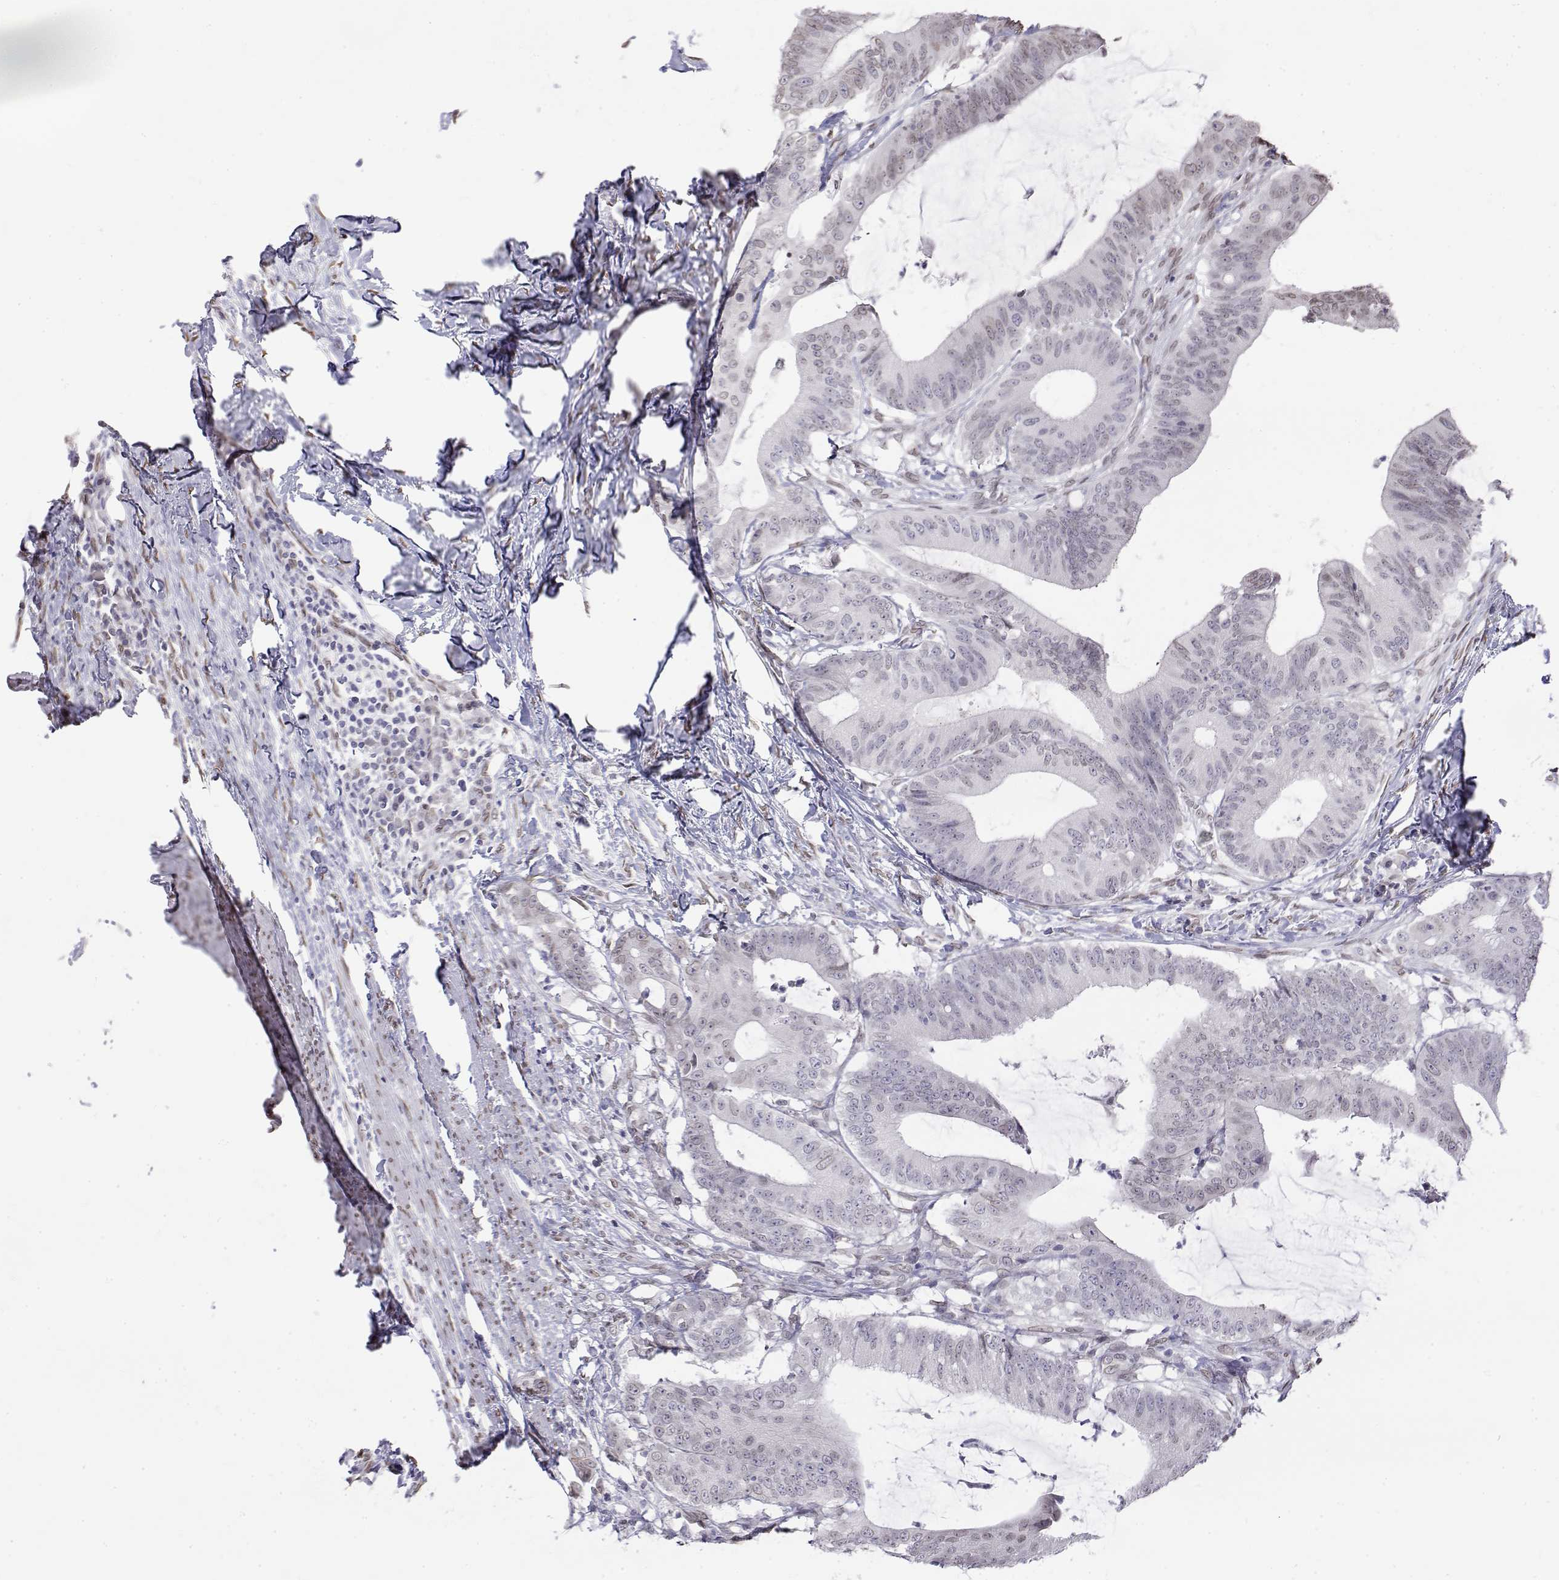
{"staining": {"intensity": "negative", "quantity": "none", "location": "none"}, "tissue": "colorectal cancer", "cell_type": "Tumor cells", "image_type": "cancer", "snomed": [{"axis": "morphology", "description": "Adenocarcinoma, NOS"}, {"axis": "topography", "description": "Colon"}], "caption": "This micrograph is of colorectal adenocarcinoma stained with immunohistochemistry (IHC) to label a protein in brown with the nuclei are counter-stained blue. There is no staining in tumor cells.", "gene": "ZNF532", "patient": {"sex": "female", "age": 43}}